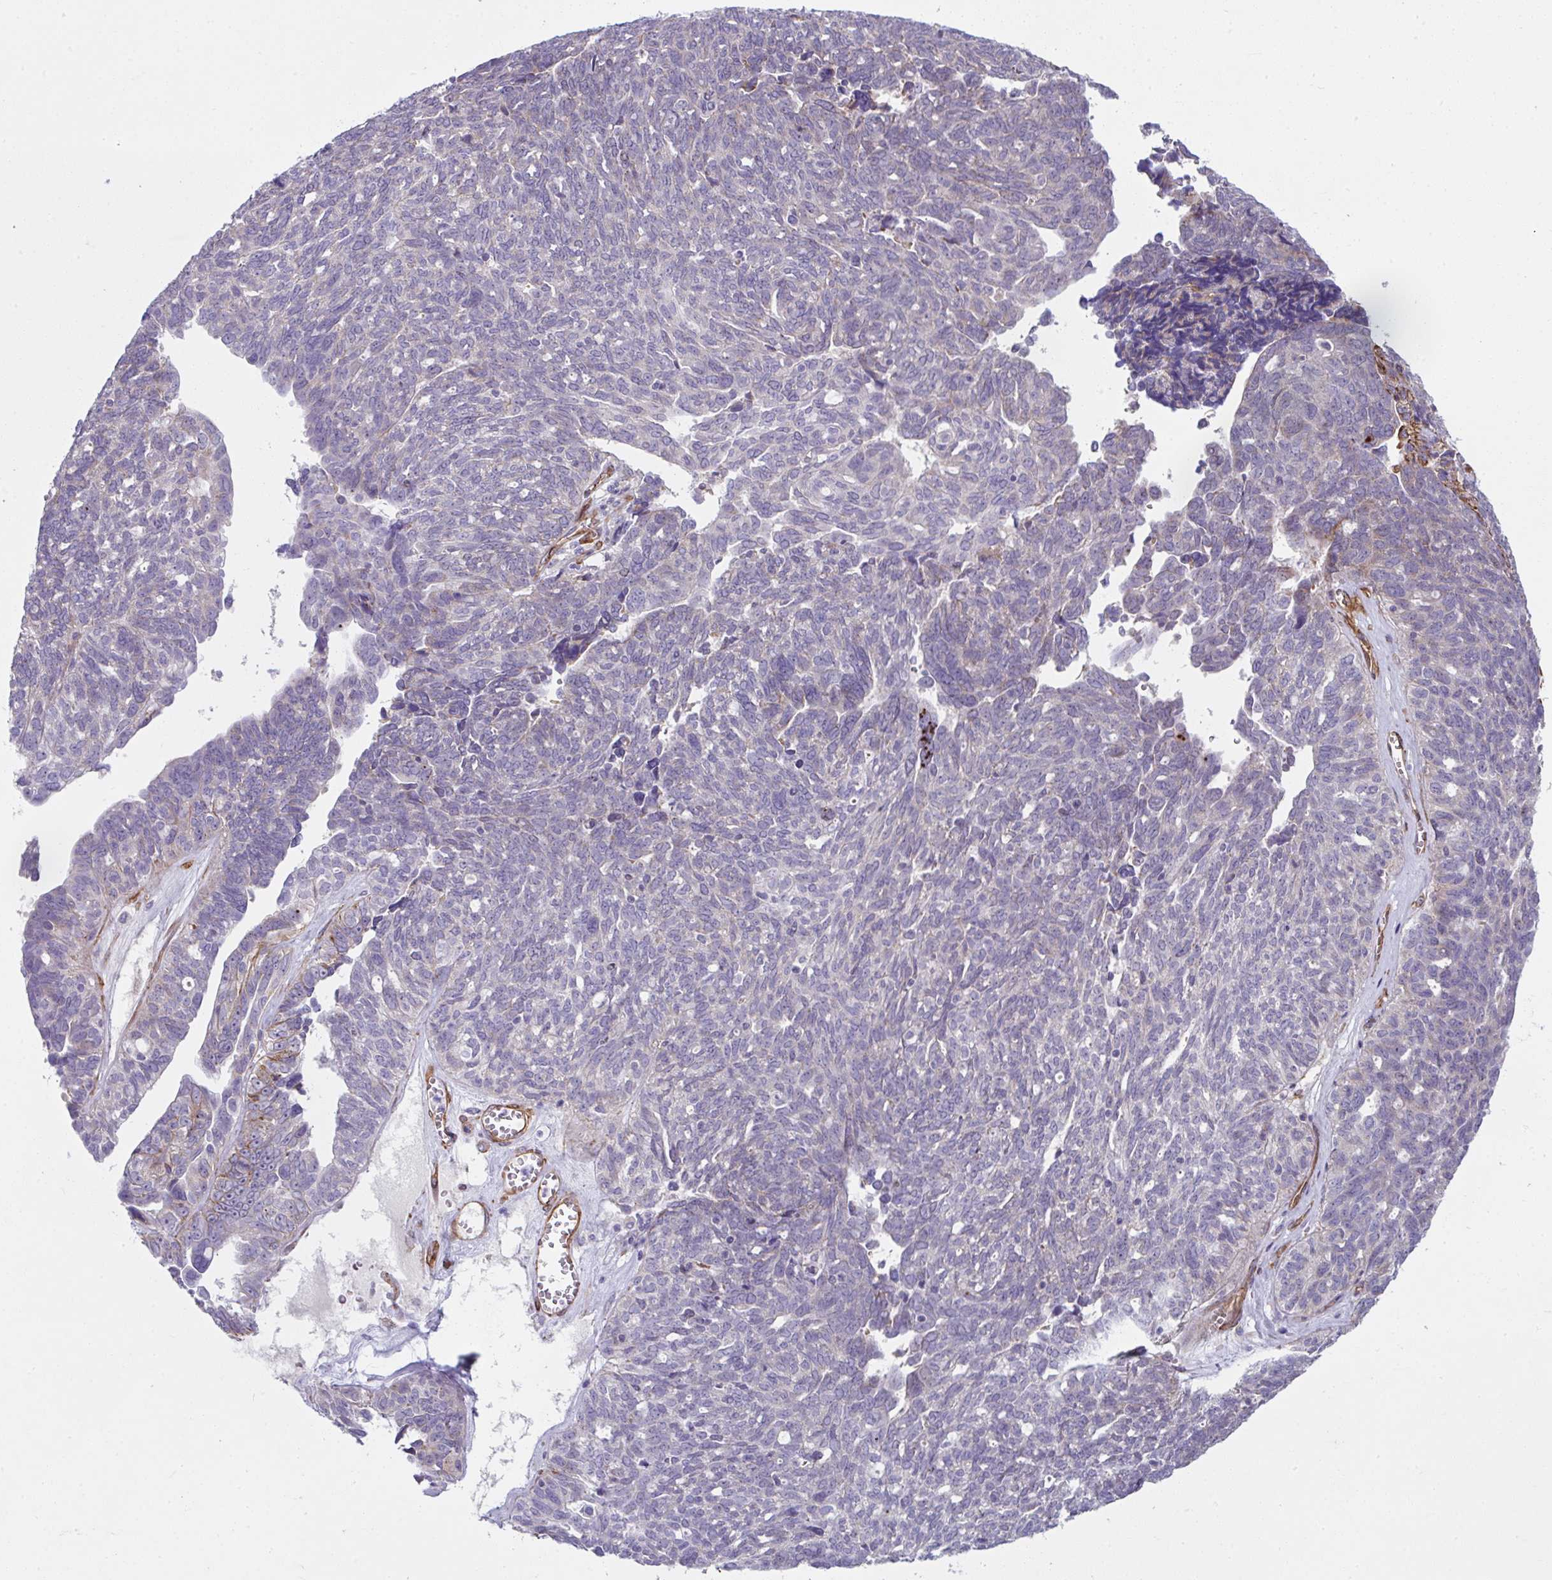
{"staining": {"intensity": "negative", "quantity": "none", "location": "none"}, "tissue": "ovarian cancer", "cell_type": "Tumor cells", "image_type": "cancer", "snomed": [{"axis": "morphology", "description": "Cystadenocarcinoma, serous, NOS"}, {"axis": "topography", "description": "Ovary"}], "caption": "Tumor cells show no significant positivity in ovarian serous cystadenocarcinoma. Nuclei are stained in blue.", "gene": "ANKUB1", "patient": {"sex": "female", "age": 79}}